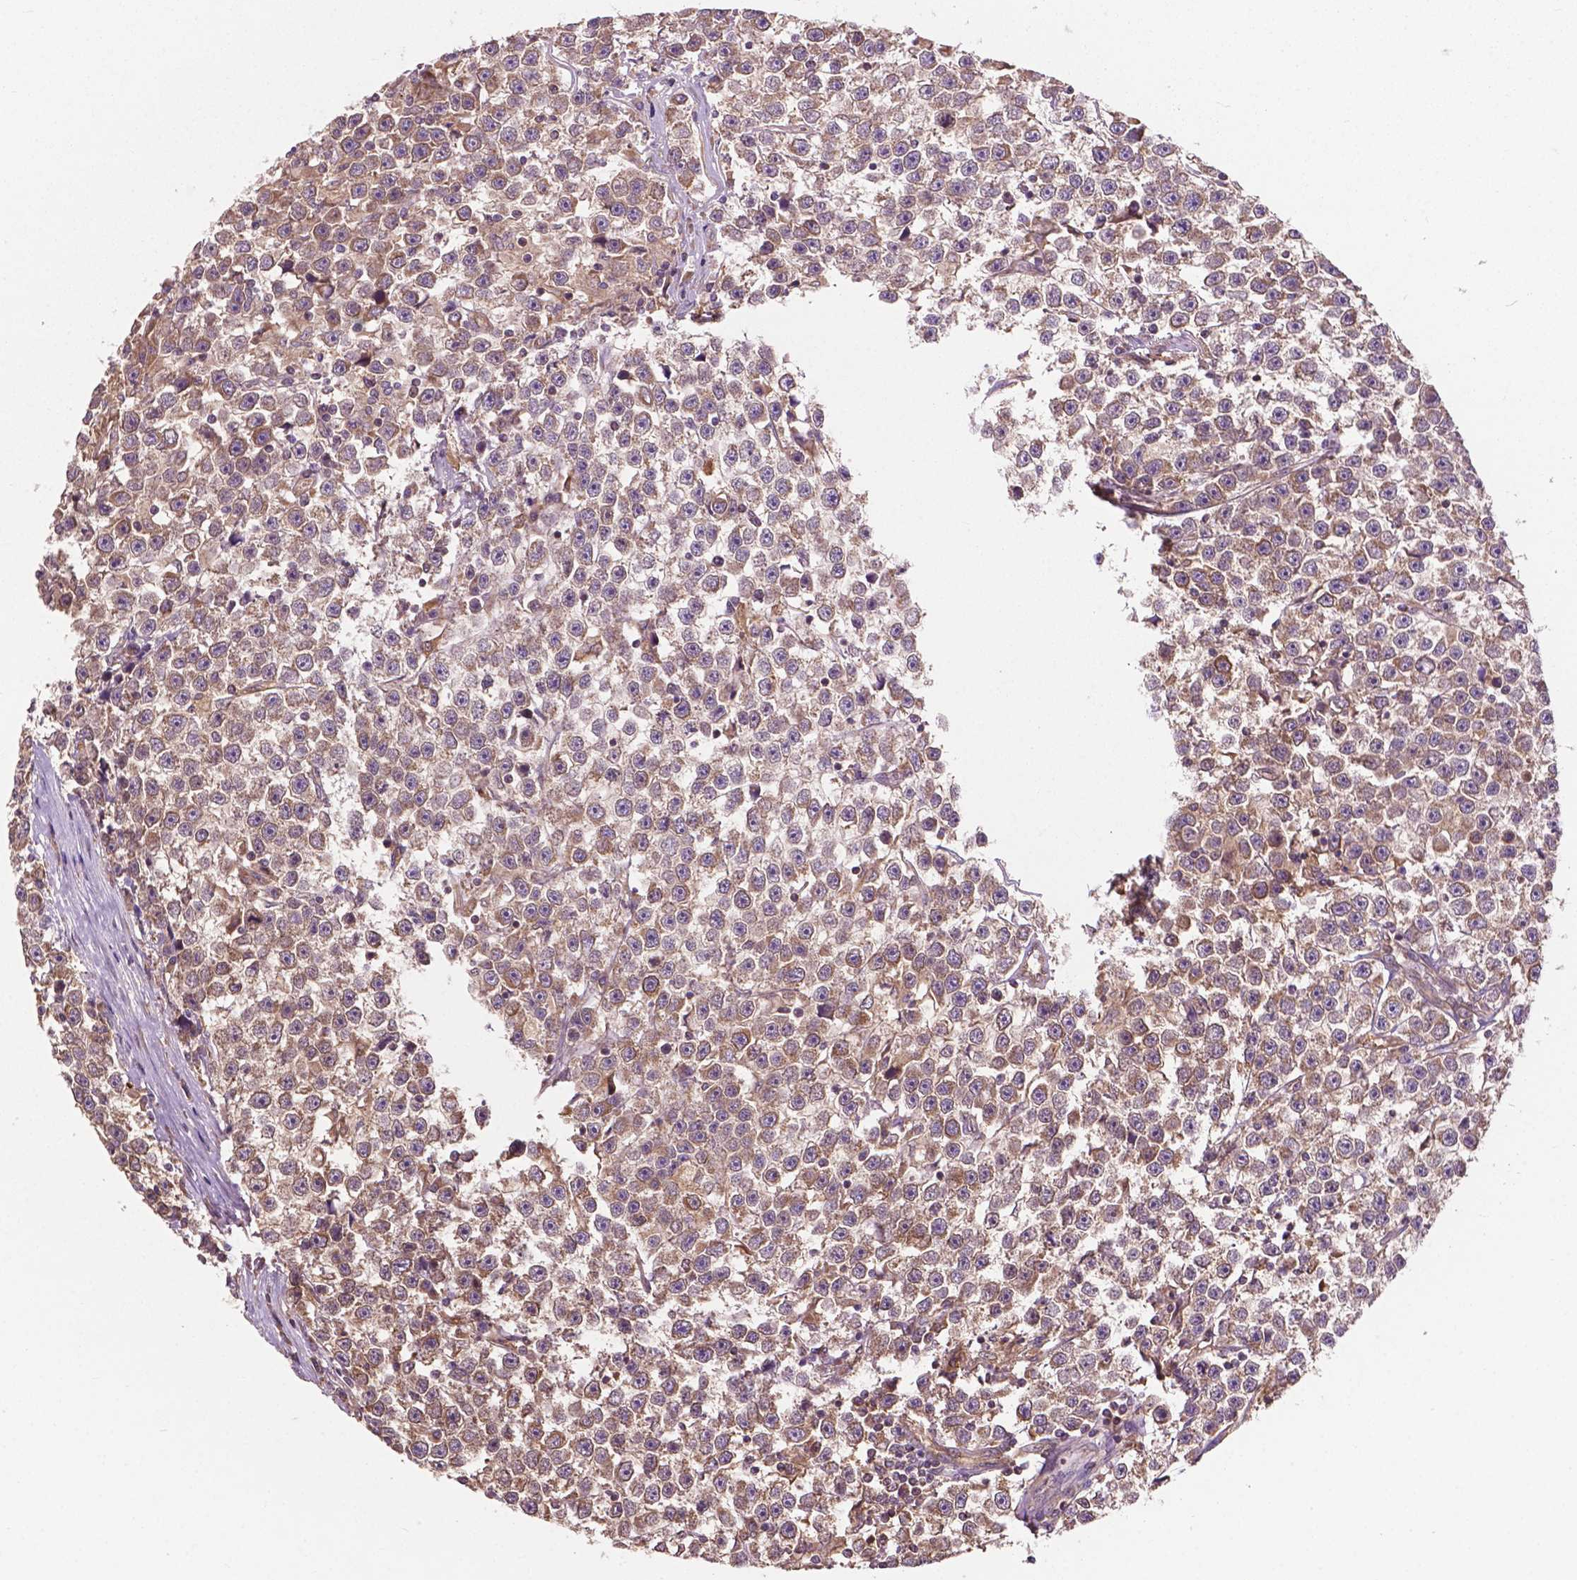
{"staining": {"intensity": "moderate", "quantity": ">75%", "location": "cytoplasmic/membranous"}, "tissue": "testis cancer", "cell_type": "Tumor cells", "image_type": "cancer", "snomed": [{"axis": "morphology", "description": "Seminoma, NOS"}, {"axis": "topography", "description": "Testis"}], "caption": "A micrograph of testis cancer stained for a protein demonstrates moderate cytoplasmic/membranous brown staining in tumor cells. (DAB (3,3'-diaminobenzidine) IHC, brown staining for protein, blue staining for nuclei).", "gene": "GJA9", "patient": {"sex": "male", "age": 31}}